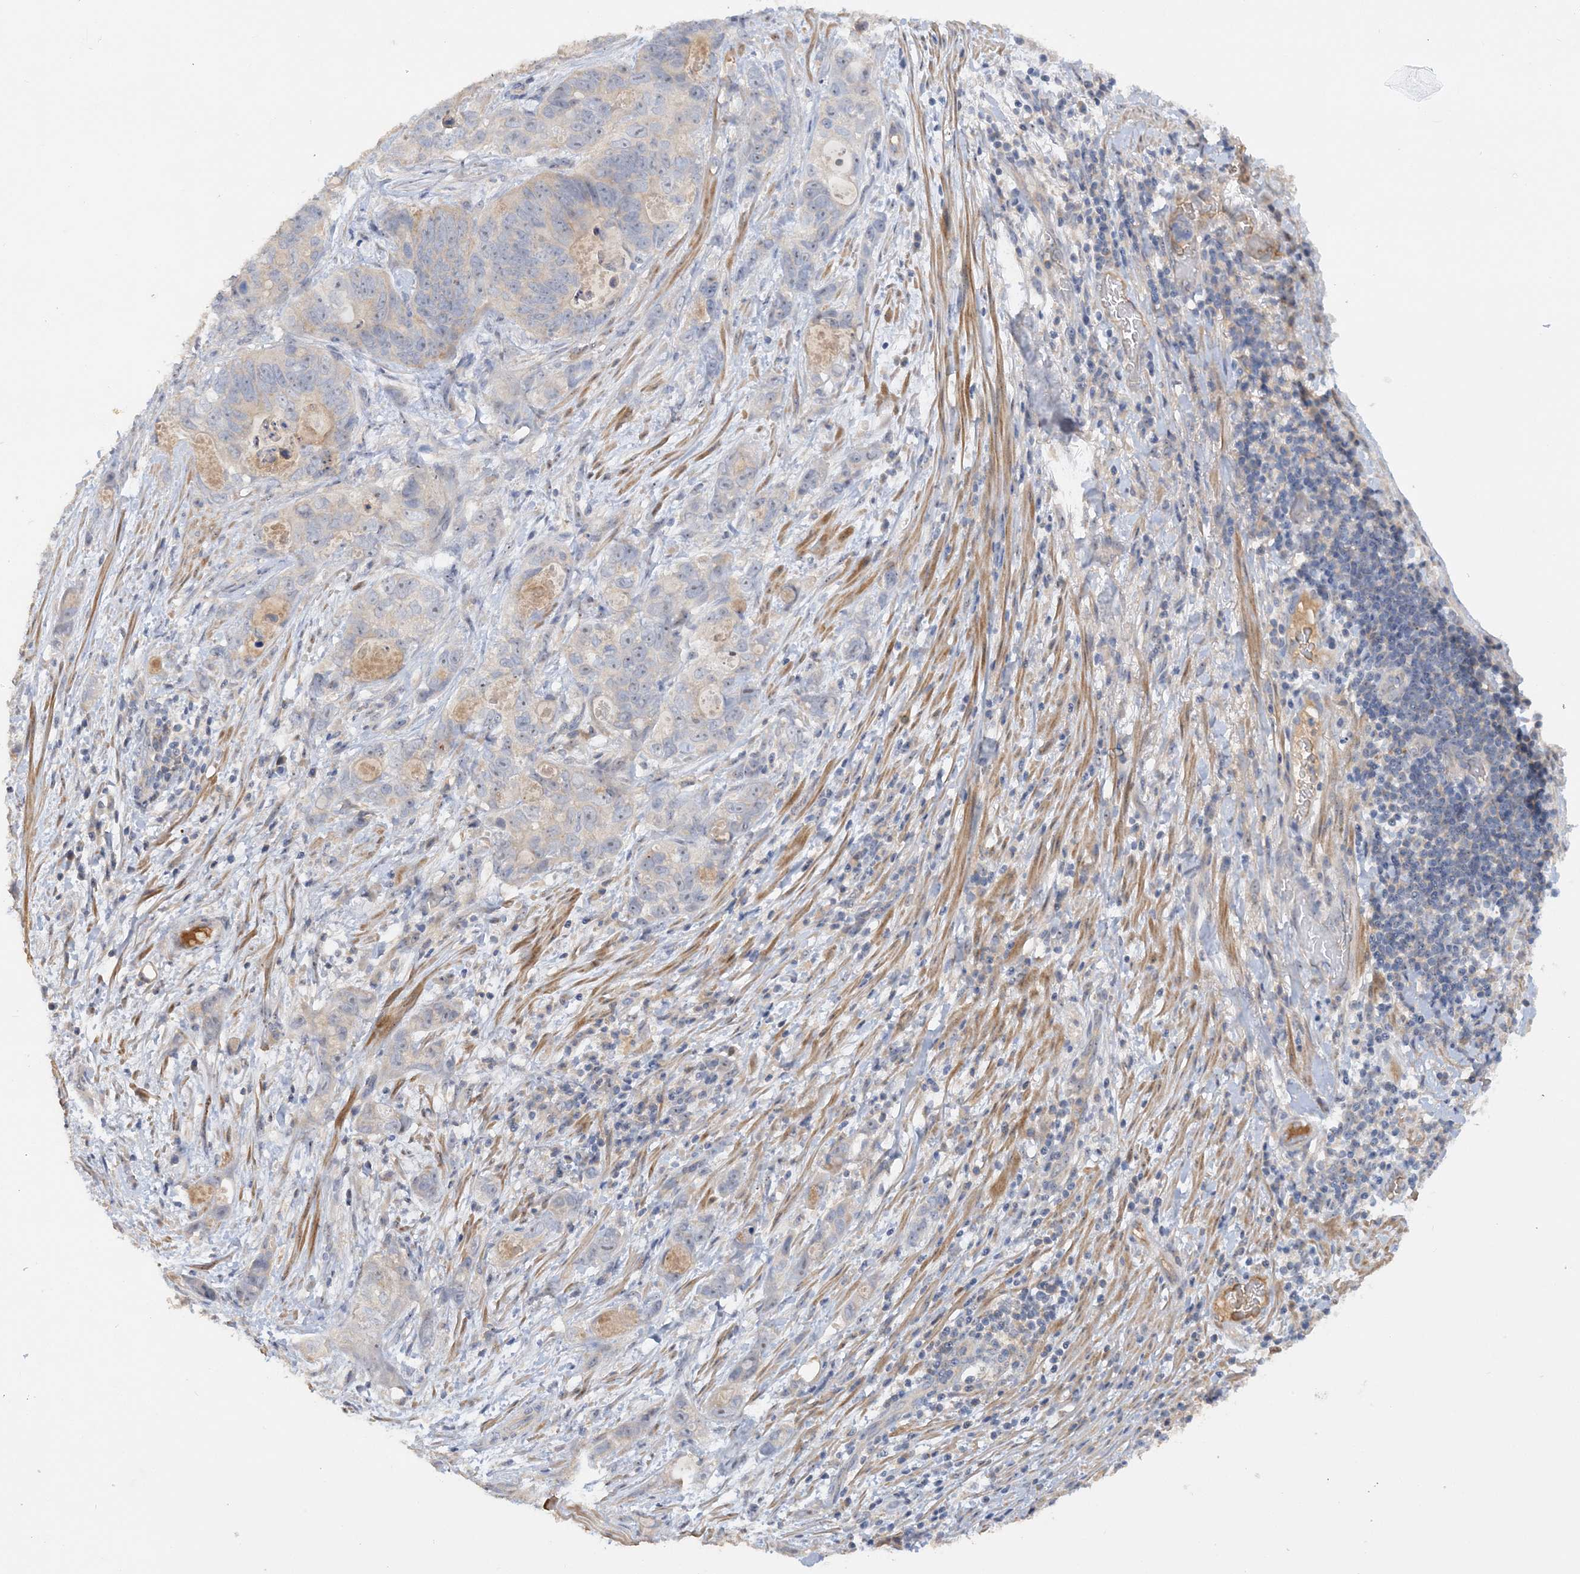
{"staining": {"intensity": "weak", "quantity": "<25%", "location": "cytoplasmic/membranous"}, "tissue": "stomach cancer", "cell_type": "Tumor cells", "image_type": "cancer", "snomed": [{"axis": "morphology", "description": "Normal tissue, NOS"}, {"axis": "morphology", "description": "Adenocarcinoma, NOS"}, {"axis": "topography", "description": "Stomach"}], "caption": "Immunohistochemistry photomicrograph of stomach cancer (adenocarcinoma) stained for a protein (brown), which demonstrates no positivity in tumor cells.", "gene": "GRINA", "patient": {"sex": "female", "age": 89}}